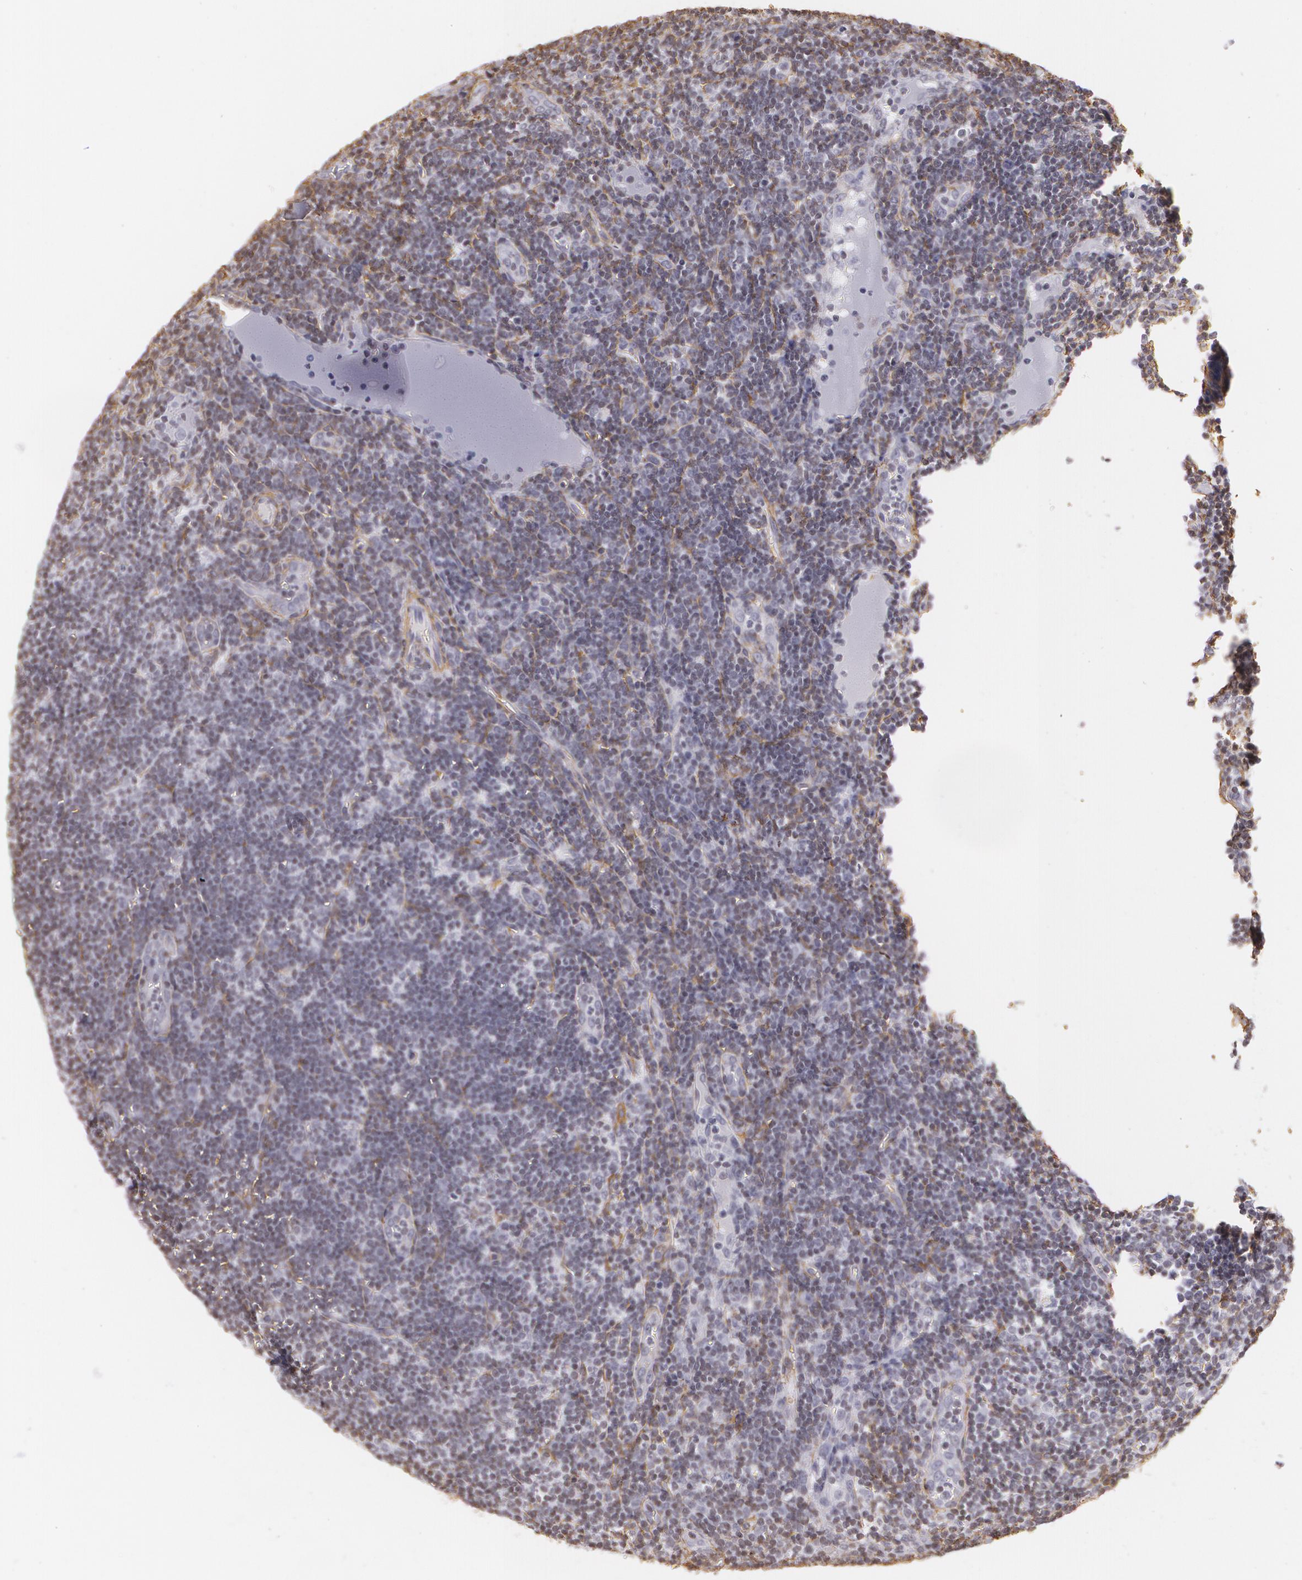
{"staining": {"intensity": "weak", "quantity": "<25%", "location": "cytoplasmic/membranous"}, "tissue": "lymph node", "cell_type": "Non-germinal center cells", "image_type": "normal", "snomed": [{"axis": "morphology", "description": "Normal tissue, NOS"}, {"axis": "morphology", "description": "Inflammation, NOS"}, {"axis": "topography", "description": "Lymph node"}, {"axis": "topography", "description": "Salivary gland"}], "caption": "Immunohistochemistry (IHC) photomicrograph of normal lymph node: lymph node stained with DAB displays no significant protein staining in non-germinal center cells. The staining was performed using DAB to visualize the protein expression in brown, while the nuclei were stained in blue with hematoxylin (Magnification: 20x).", "gene": "VAMP1", "patient": {"sex": "male", "age": 3}}